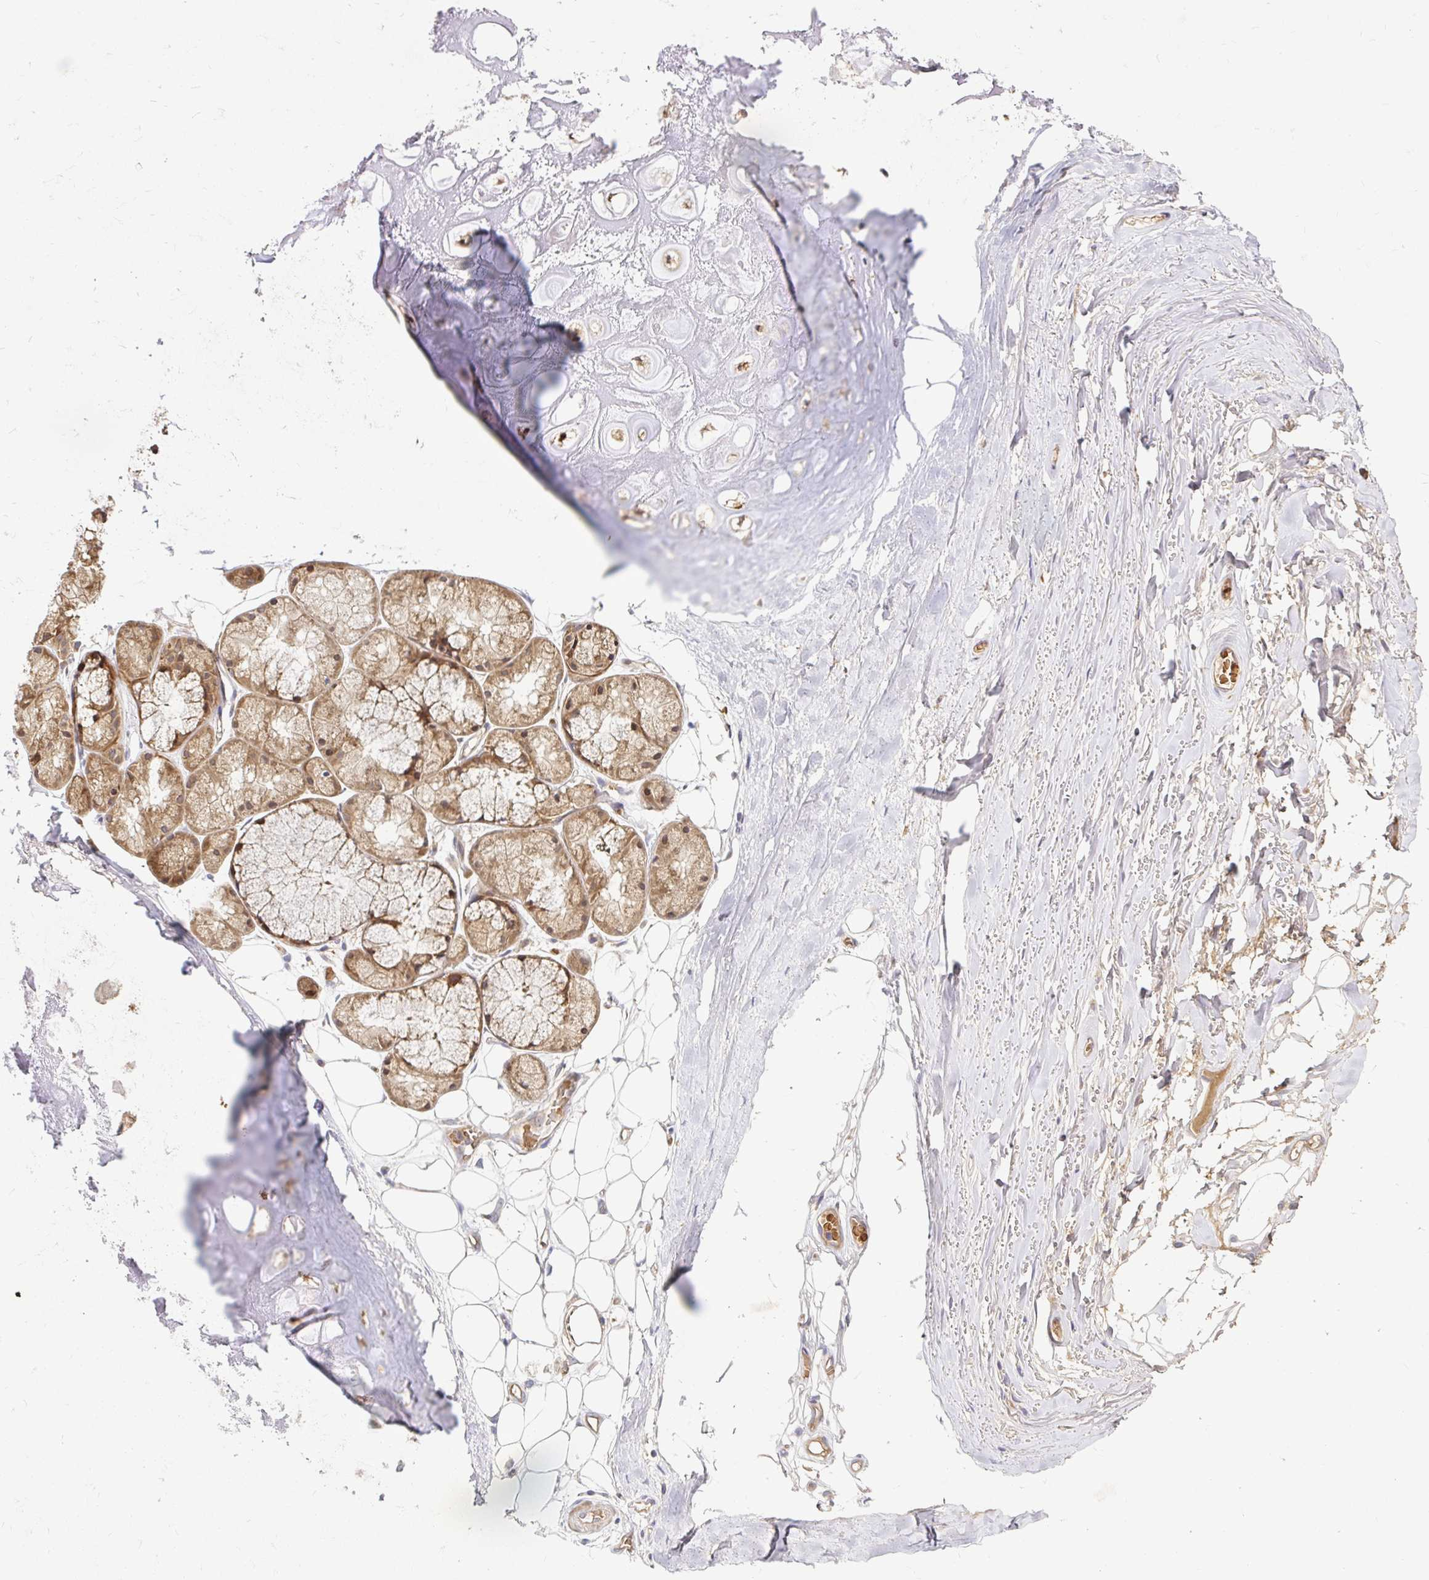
{"staining": {"intensity": "negative", "quantity": "none", "location": "none"}, "tissue": "adipose tissue", "cell_type": "Adipocytes", "image_type": "normal", "snomed": [{"axis": "morphology", "description": "Normal tissue, NOS"}, {"axis": "topography", "description": "Lymph node"}, {"axis": "topography", "description": "Cartilage tissue"}, {"axis": "topography", "description": "Nasopharynx"}], "caption": "Human adipose tissue stained for a protein using immunohistochemistry (IHC) exhibits no expression in adipocytes.", "gene": "ARHGEF37", "patient": {"sex": "male", "age": 63}}